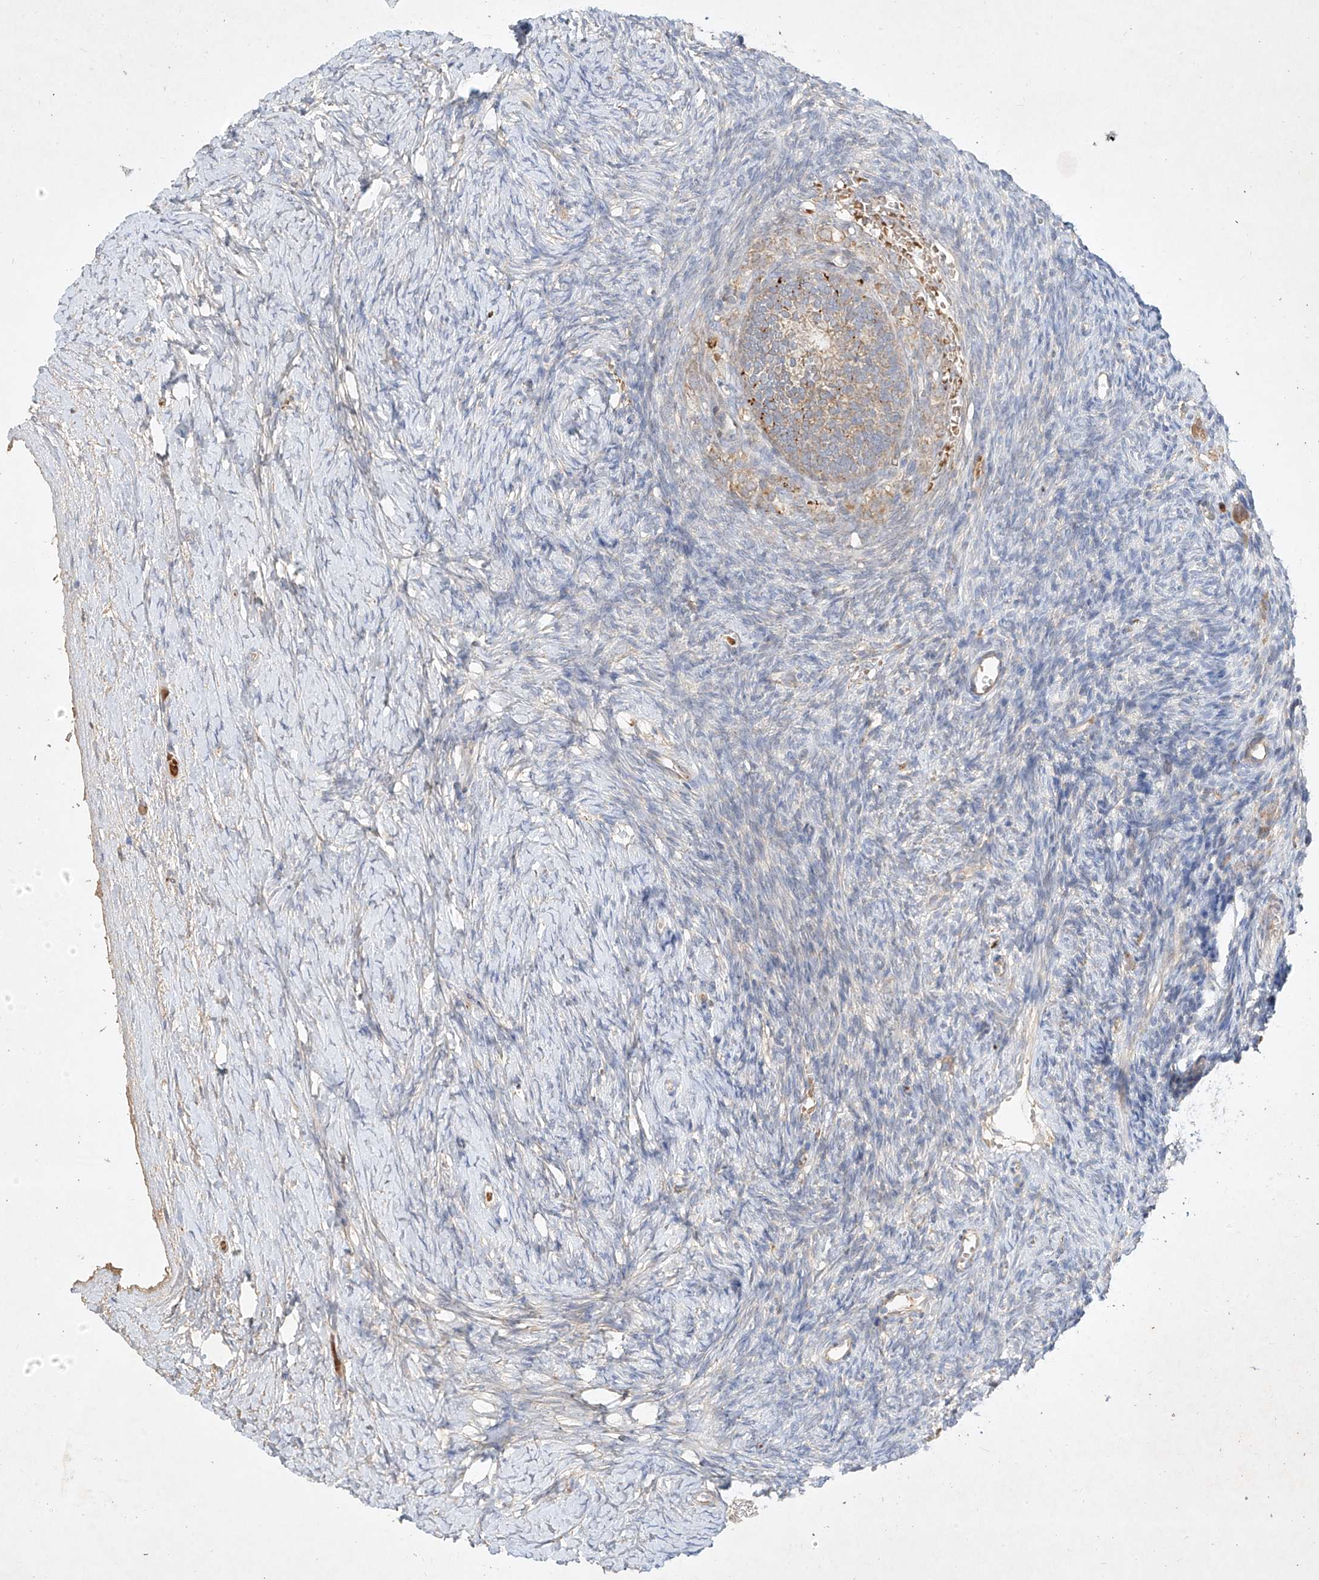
{"staining": {"intensity": "moderate", "quantity": ">75%", "location": "cytoplasmic/membranous"}, "tissue": "ovary", "cell_type": "Follicle cells", "image_type": "normal", "snomed": [{"axis": "morphology", "description": "Normal tissue, NOS"}, {"axis": "morphology", "description": "Developmental malformation"}, {"axis": "topography", "description": "Ovary"}], "caption": "Ovary stained for a protein reveals moderate cytoplasmic/membranous positivity in follicle cells. The protein is shown in brown color, while the nuclei are stained blue.", "gene": "KPNA7", "patient": {"sex": "female", "age": 39}}